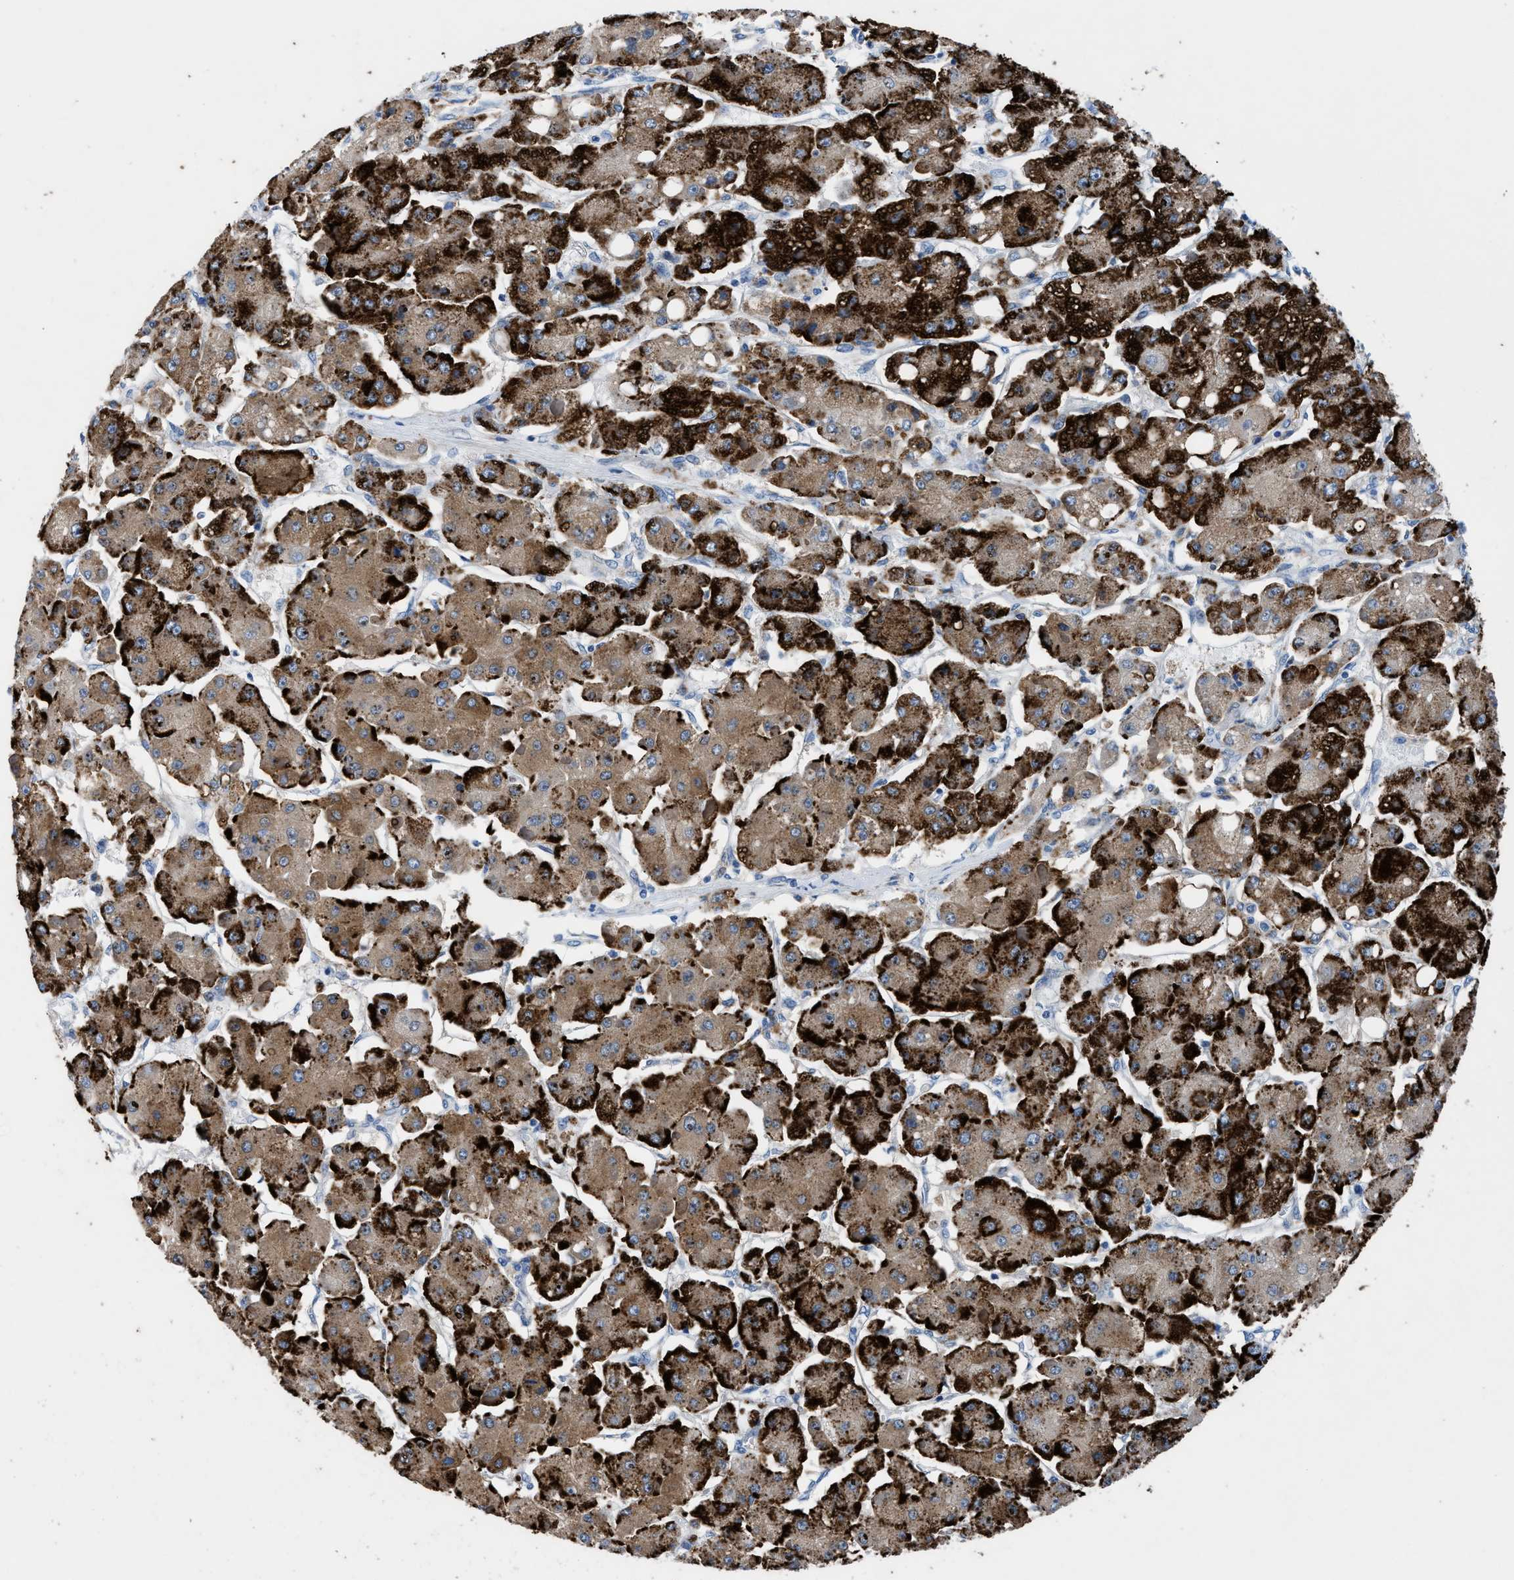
{"staining": {"intensity": "strong", "quantity": ">75%", "location": "cytoplasmic/membranous"}, "tissue": "liver cancer", "cell_type": "Tumor cells", "image_type": "cancer", "snomed": [{"axis": "morphology", "description": "Carcinoma, Hepatocellular, NOS"}, {"axis": "topography", "description": "Liver"}], "caption": "Brown immunohistochemical staining in liver hepatocellular carcinoma reveals strong cytoplasmic/membranous staining in approximately >75% of tumor cells.", "gene": "UAP1", "patient": {"sex": "female", "age": 73}}